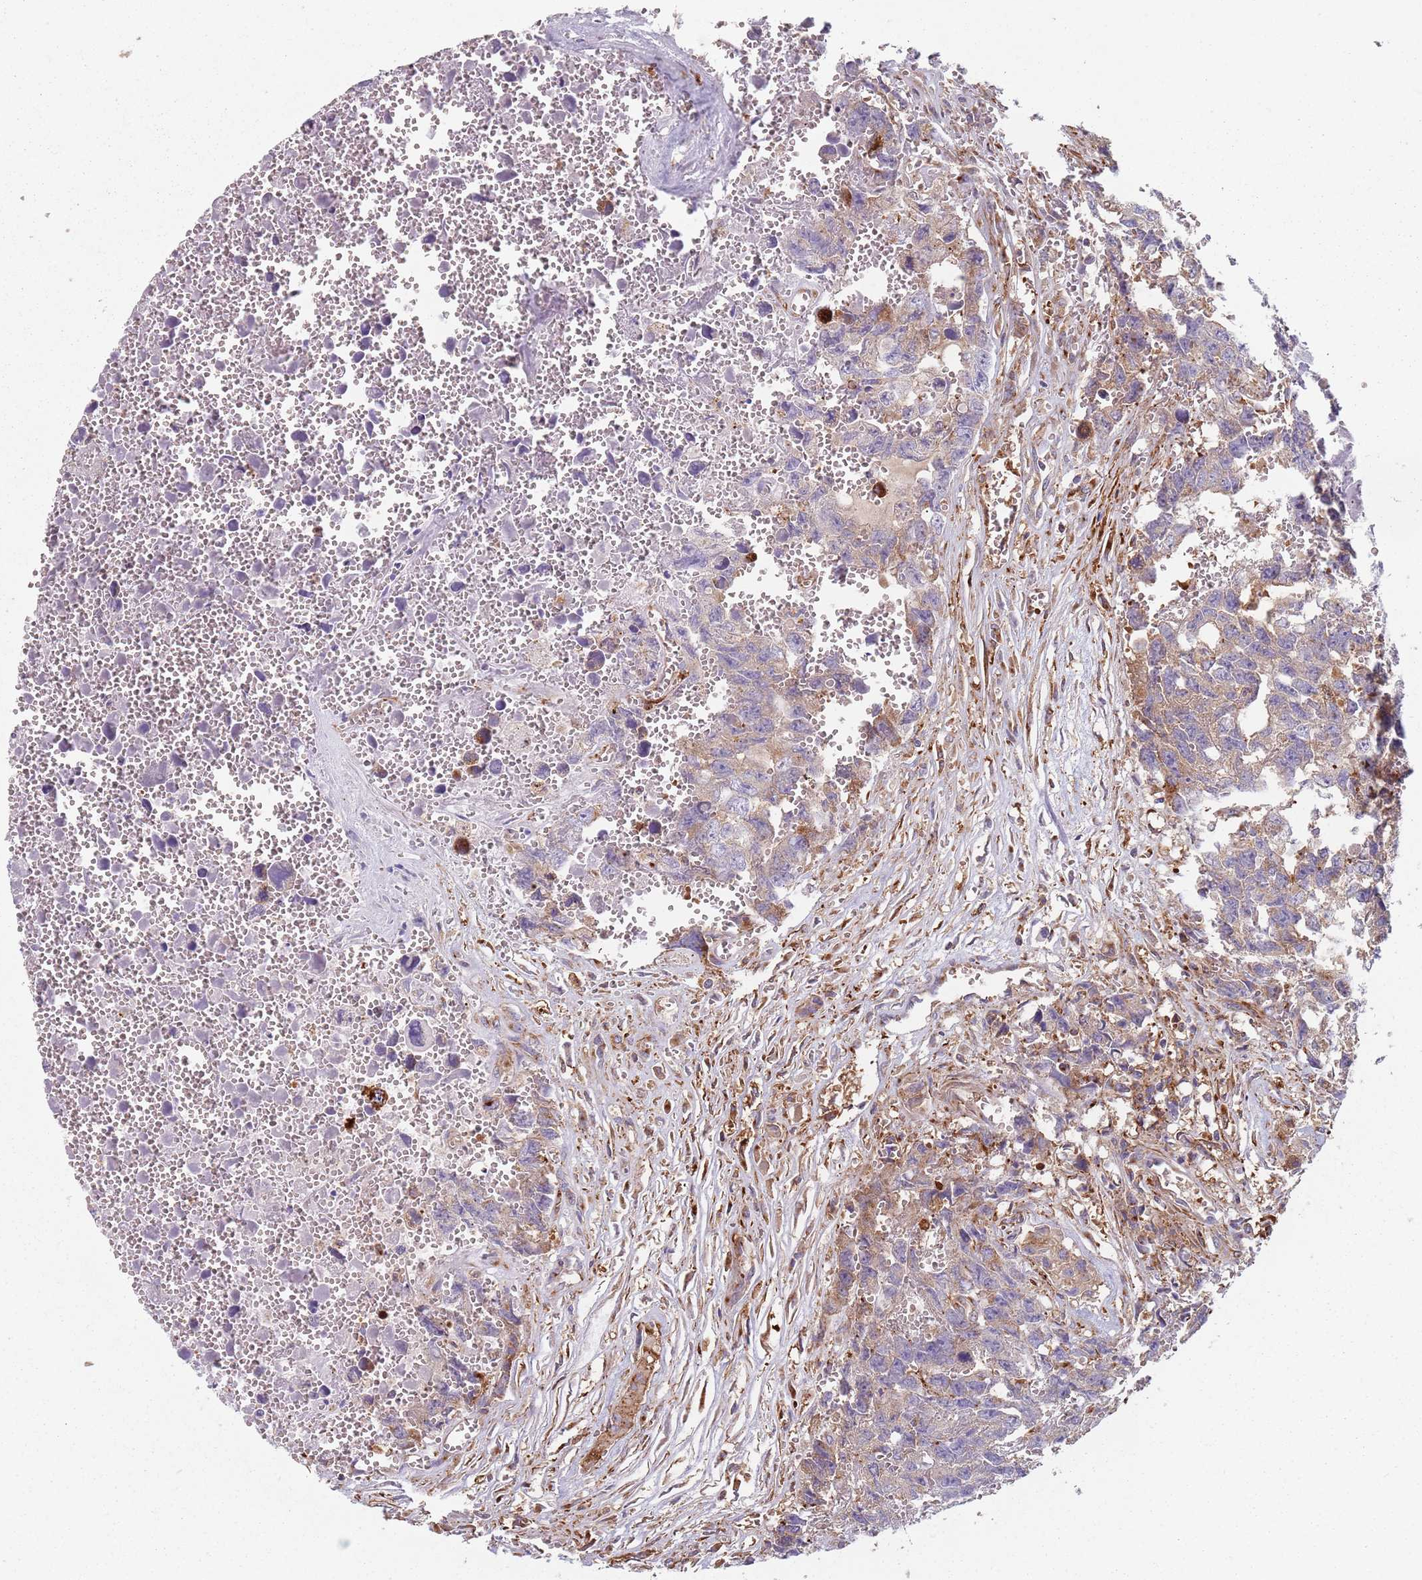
{"staining": {"intensity": "weak", "quantity": "<25%", "location": "cytoplasmic/membranous"}, "tissue": "testis cancer", "cell_type": "Tumor cells", "image_type": "cancer", "snomed": [{"axis": "morphology", "description": "Carcinoma, Embryonal, NOS"}, {"axis": "topography", "description": "Testis"}], "caption": "A high-resolution image shows immunohistochemistry staining of testis embryonal carcinoma, which shows no significant staining in tumor cells. (DAB (3,3'-diaminobenzidine) immunohistochemistry with hematoxylin counter stain).", "gene": "TPD52L2", "patient": {"sex": "male", "age": 31}}